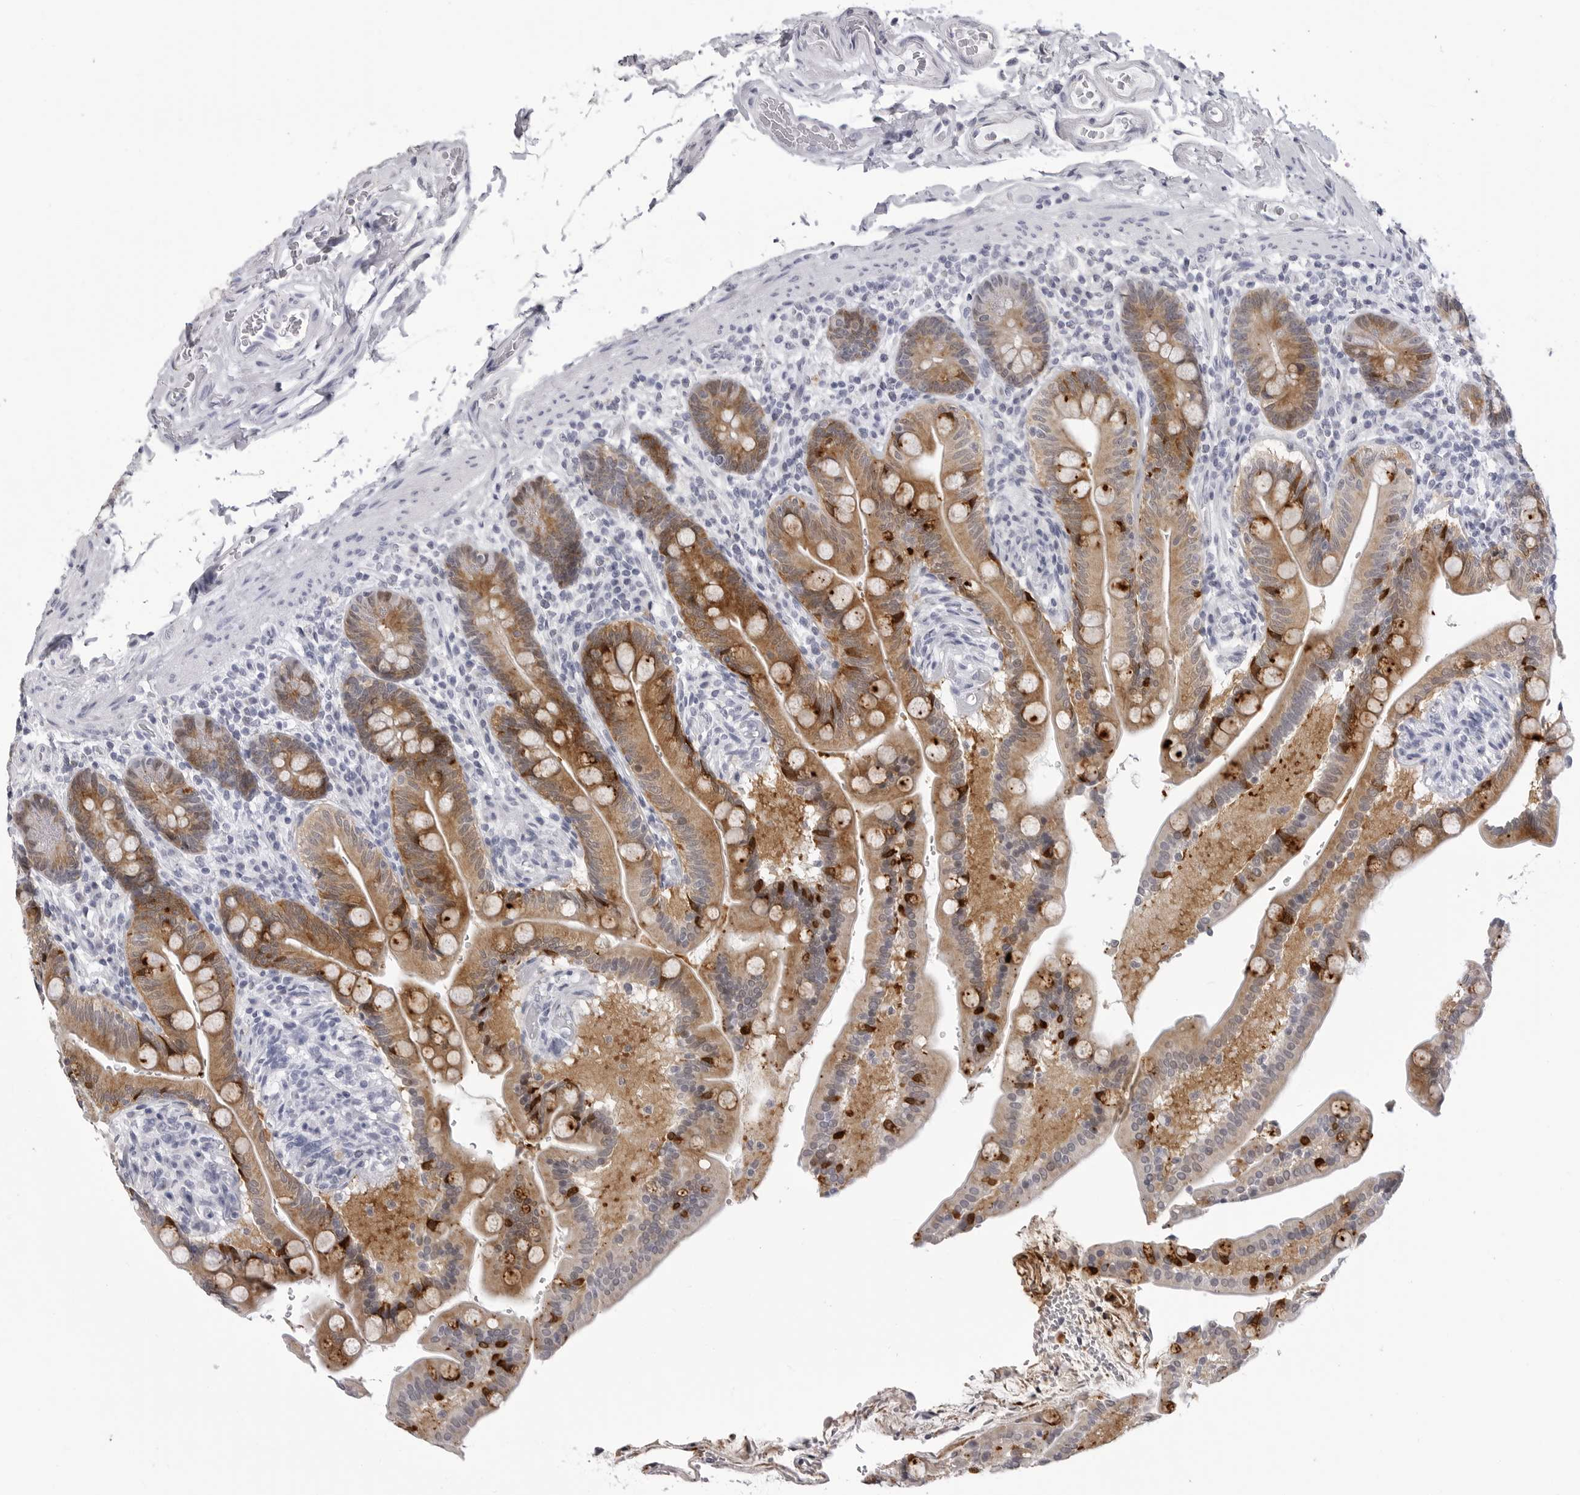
{"staining": {"intensity": "negative", "quantity": "none", "location": "none"}, "tissue": "colon", "cell_type": "Endothelial cells", "image_type": "normal", "snomed": [{"axis": "morphology", "description": "Normal tissue, NOS"}, {"axis": "topography", "description": "Smooth muscle"}, {"axis": "topography", "description": "Colon"}], "caption": "An immunohistochemistry histopathology image of benign colon is shown. There is no staining in endothelial cells of colon. Brightfield microscopy of immunohistochemistry stained with DAB (3,3'-diaminobenzidine) (brown) and hematoxylin (blue), captured at high magnification.", "gene": "LGALS4", "patient": {"sex": "male", "age": 73}}